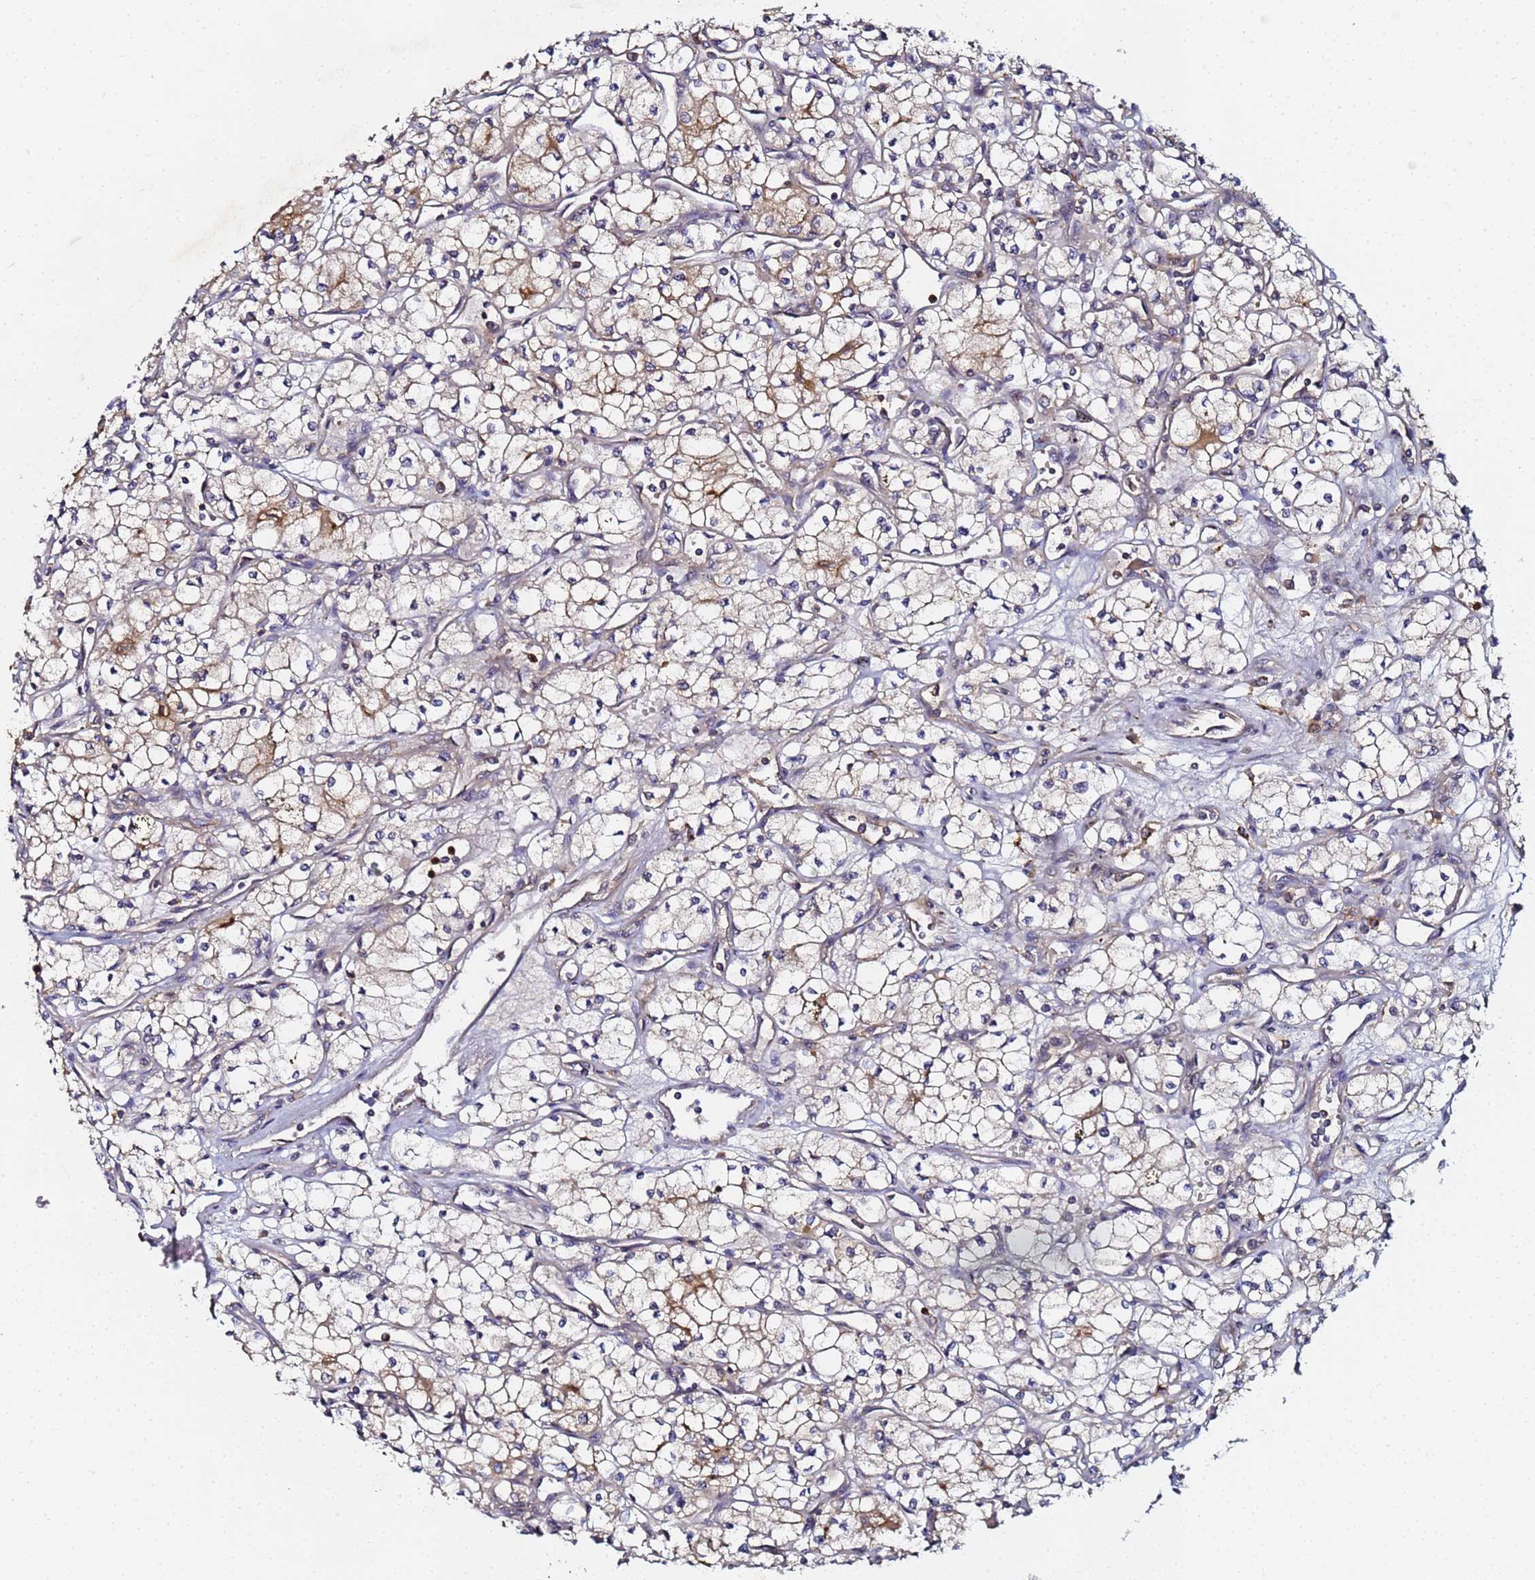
{"staining": {"intensity": "moderate", "quantity": "<25%", "location": "cytoplasmic/membranous"}, "tissue": "renal cancer", "cell_type": "Tumor cells", "image_type": "cancer", "snomed": [{"axis": "morphology", "description": "Adenocarcinoma, NOS"}, {"axis": "topography", "description": "Kidney"}], "caption": "Protein expression analysis of human renal cancer reveals moderate cytoplasmic/membranous expression in approximately <25% of tumor cells.", "gene": "LRRC69", "patient": {"sex": "male", "age": 59}}